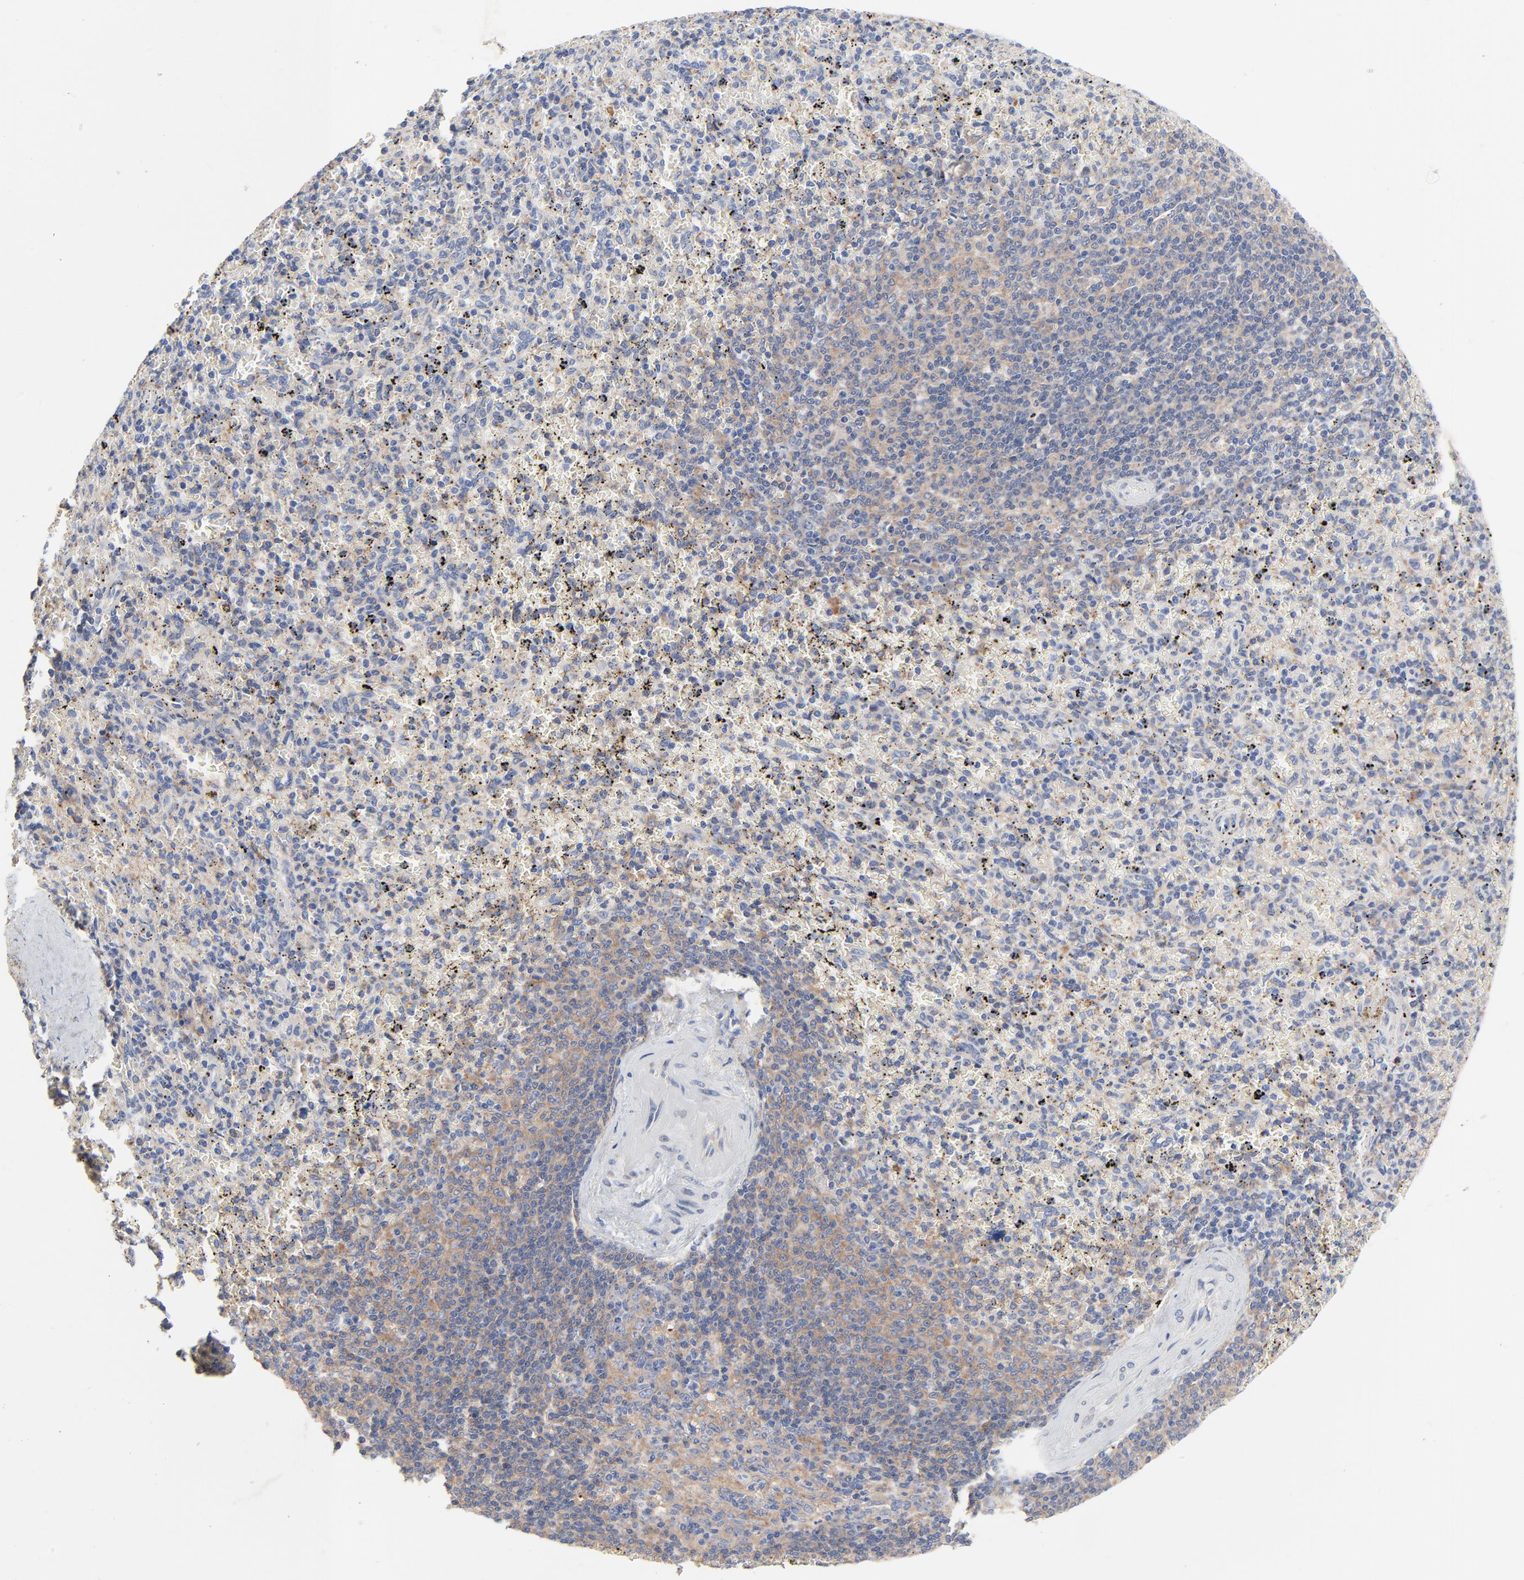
{"staining": {"intensity": "weak", "quantity": "25%-75%", "location": "cytoplasmic/membranous"}, "tissue": "spleen", "cell_type": "Cells in red pulp", "image_type": "normal", "snomed": [{"axis": "morphology", "description": "Normal tissue, NOS"}, {"axis": "topography", "description": "Spleen"}], "caption": "This photomicrograph shows immunohistochemistry staining of unremarkable human spleen, with low weak cytoplasmic/membranous positivity in about 25%-75% of cells in red pulp.", "gene": "VAV2", "patient": {"sex": "female", "age": 43}}